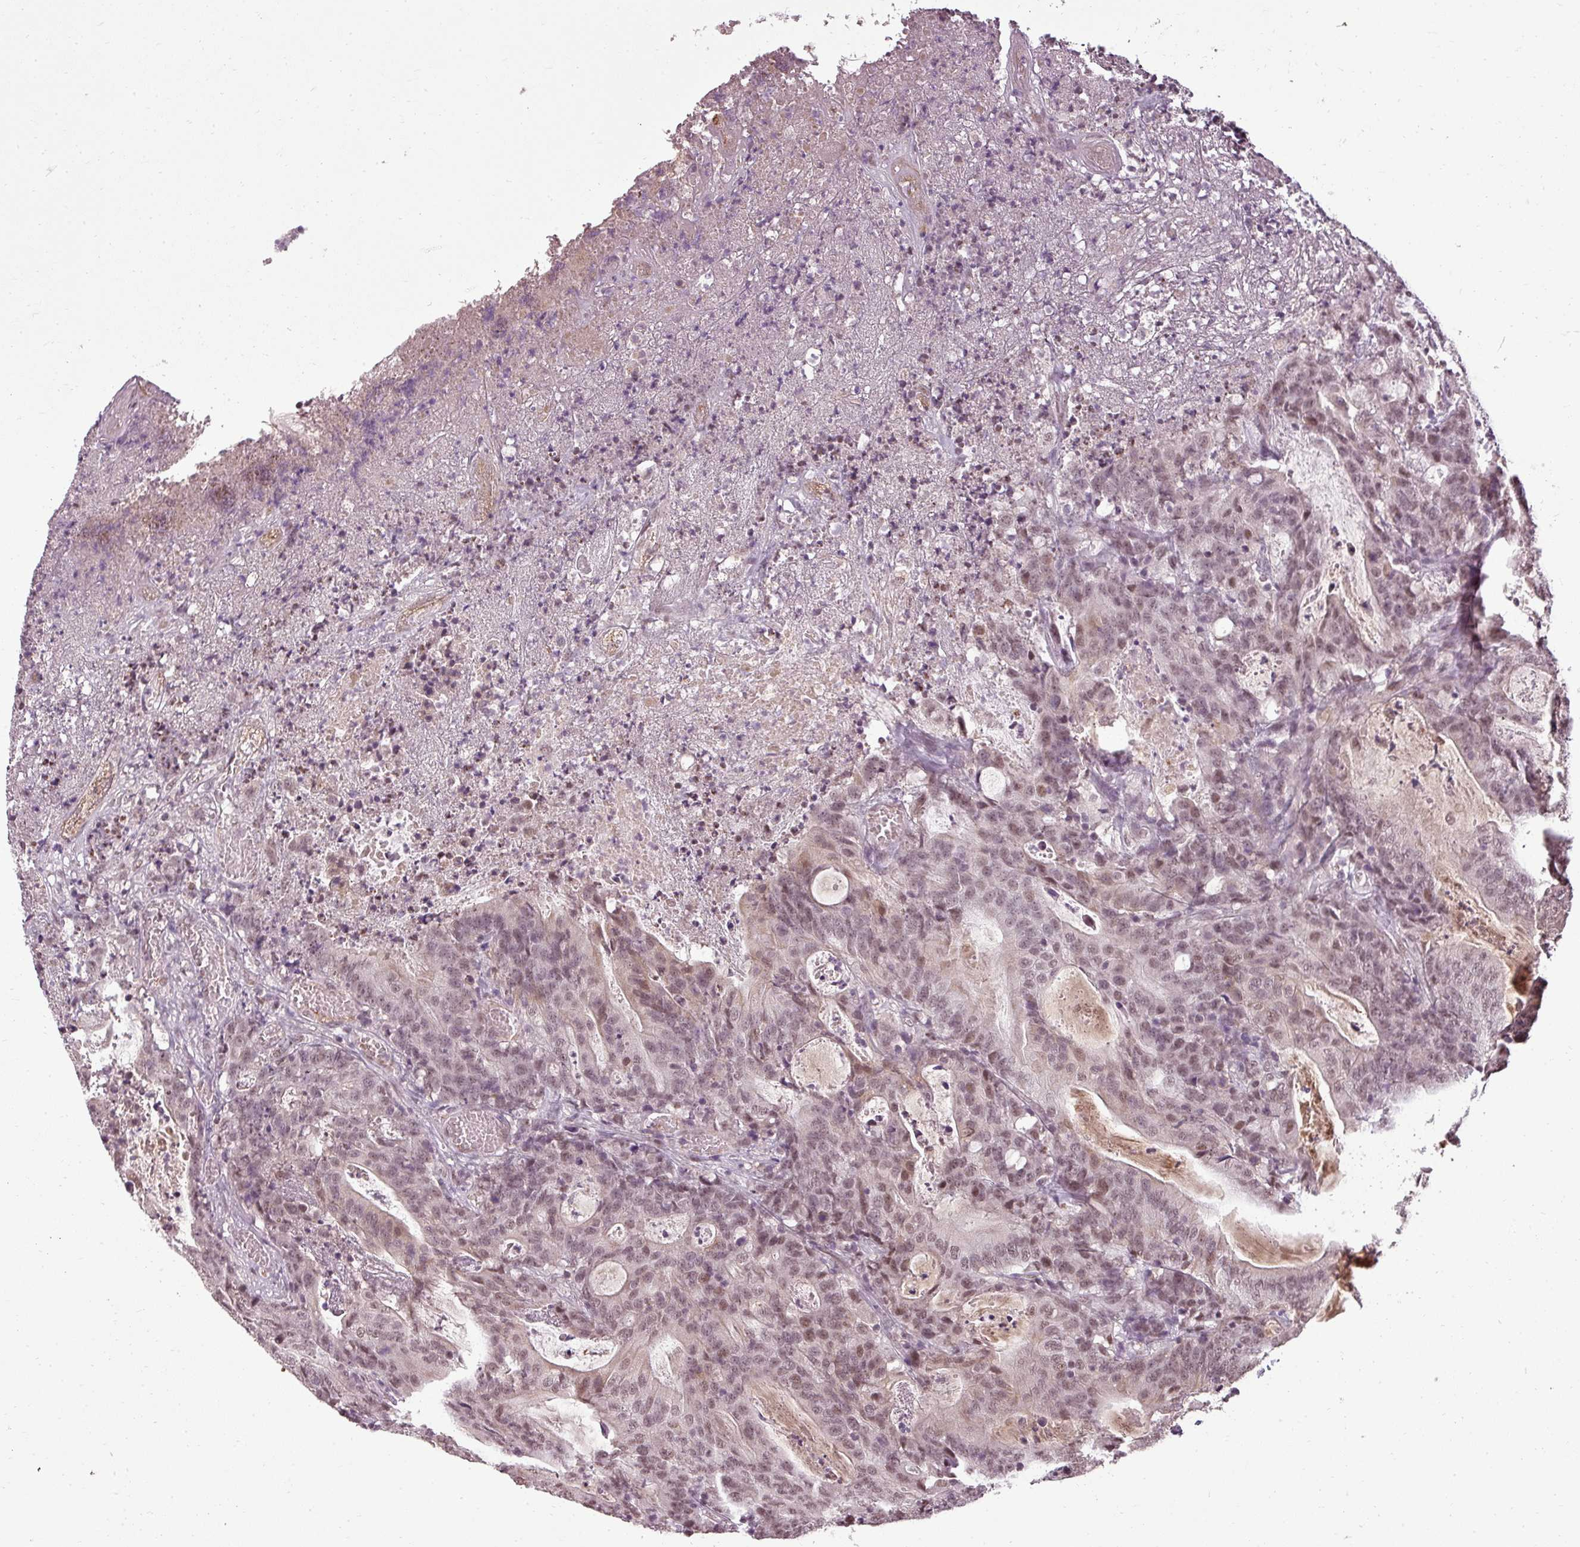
{"staining": {"intensity": "moderate", "quantity": "25%-75%", "location": "nuclear"}, "tissue": "colorectal cancer", "cell_type": "Tumor cells", "image_type": "cancer", "snomed": [{"axis": "morphology", "description": "Adenocarcinoma, NOS"}, {"axis": "topography", "description": "Colon"}], "caption": "An image of human adenocarcinoma (colorectal) stained for a protein displays moderate nuclear brown staining in tumor cells.", "gene": "BCAS3", "patient": {"sex": "male", "age": 83}}